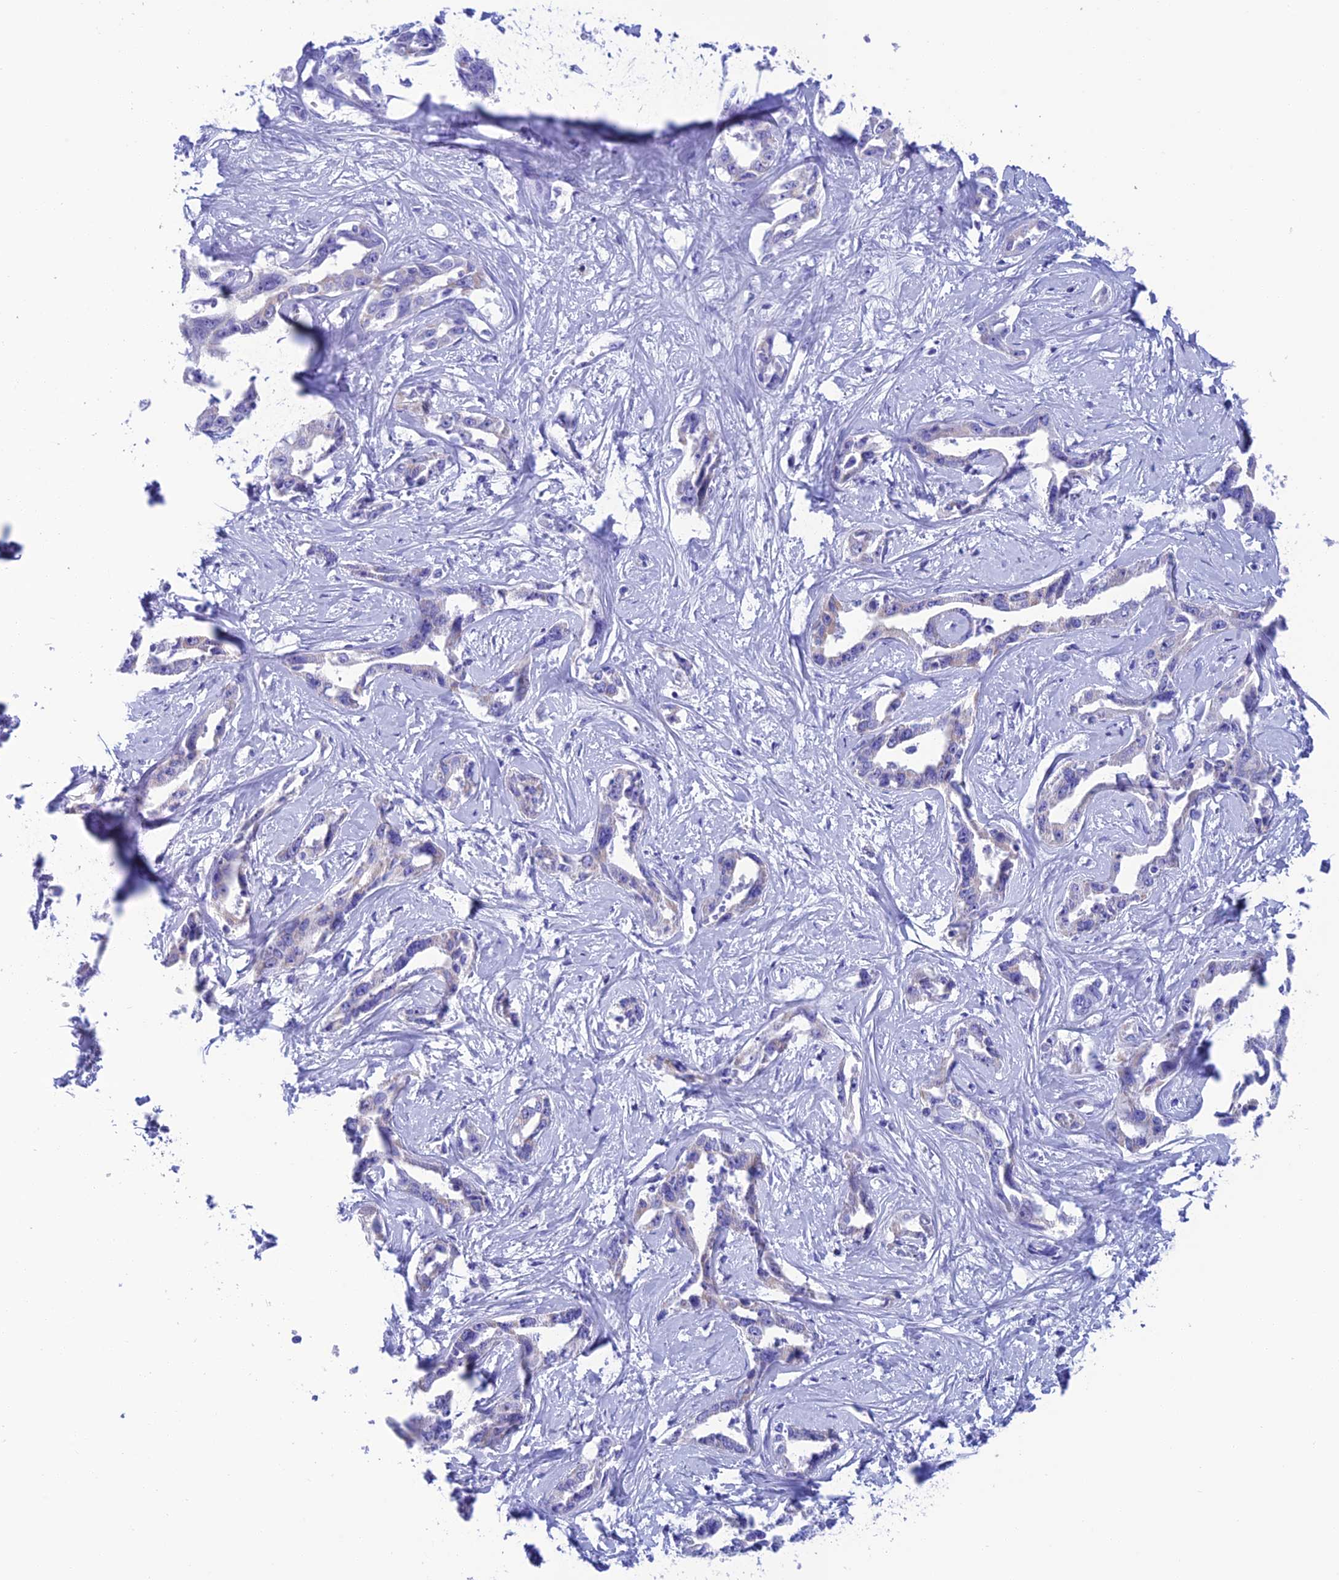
{"staining": {"intensity": "negative", "quantity": "none", "location": "none"}, "tissue": "liver cancer", "cell_type": "Tumor cells", "image_type": "cancer", "snomed": [{"axis": "morphology", "description": "Cholangiocarcinoma"}, {"axis": "topography", "description": "Liver"}], "caption": "DAB immunohistochemical staining of cholangiocarcinoma (liver) reveals no significant expression in tumor cells.", "gene": "NXPE4", "patient": {"sex": "male", "age": 59}}